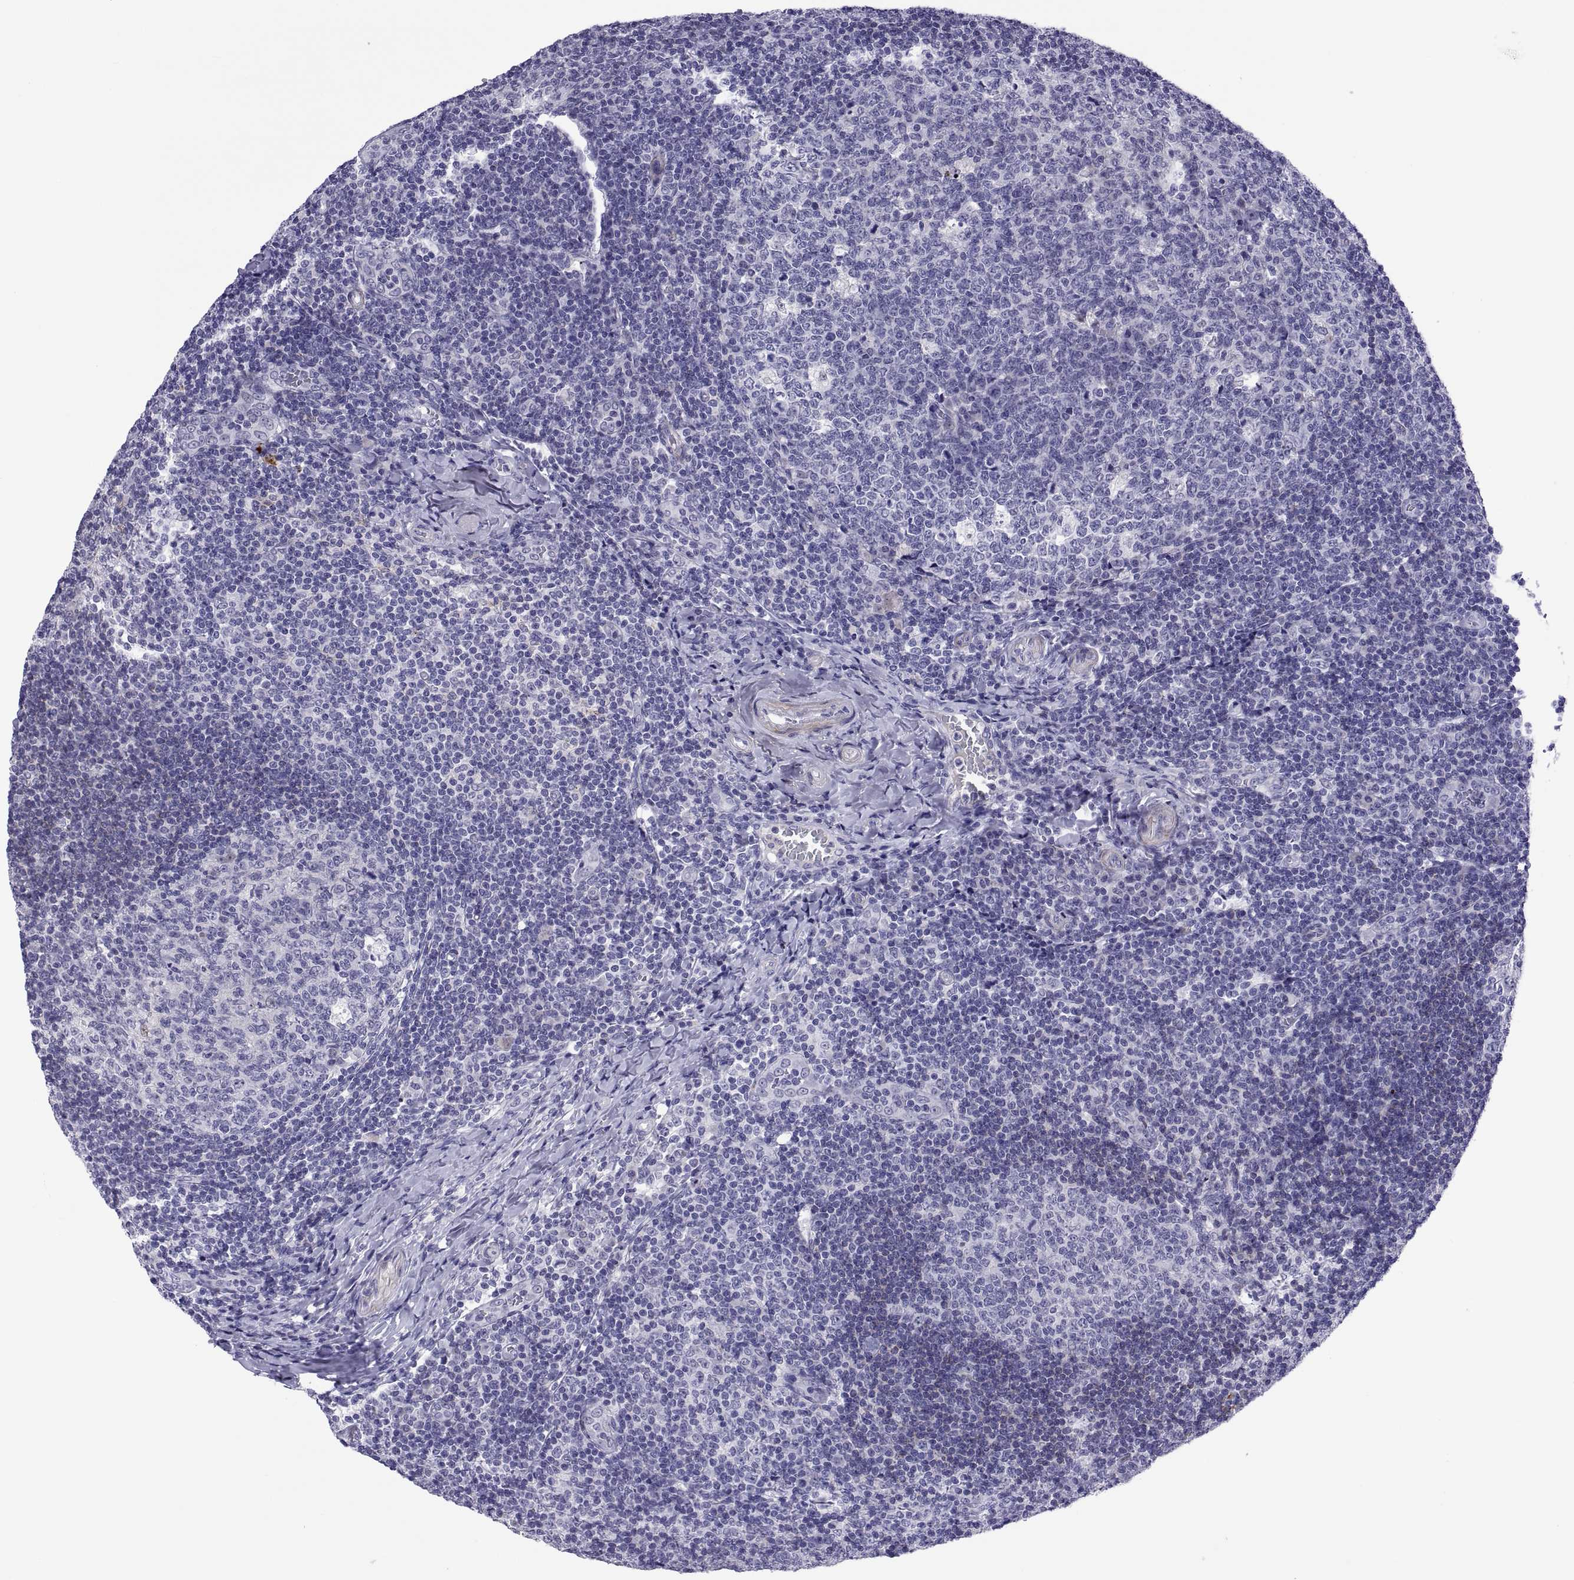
{"staining": {"intensity": "negative", "quantity": "none", "location": "none"}, "tissue": "tonsil", "cell_type": "Germinal center cells", "image_type": "normal", "snomed": [{"axis": "morphology", "description": "Normal tissue, NOS"}, {"axis": "topography", "description": "Tonsil"}], "caption": "Immunohistochemistry (IHC) photomicrograph of unremarkable tonsil: tonsil stained with DAB shows no significant protein expression in germinal center cells.", "gene": "CHCT1", "patient": {"sex": "male", "age": 17}}